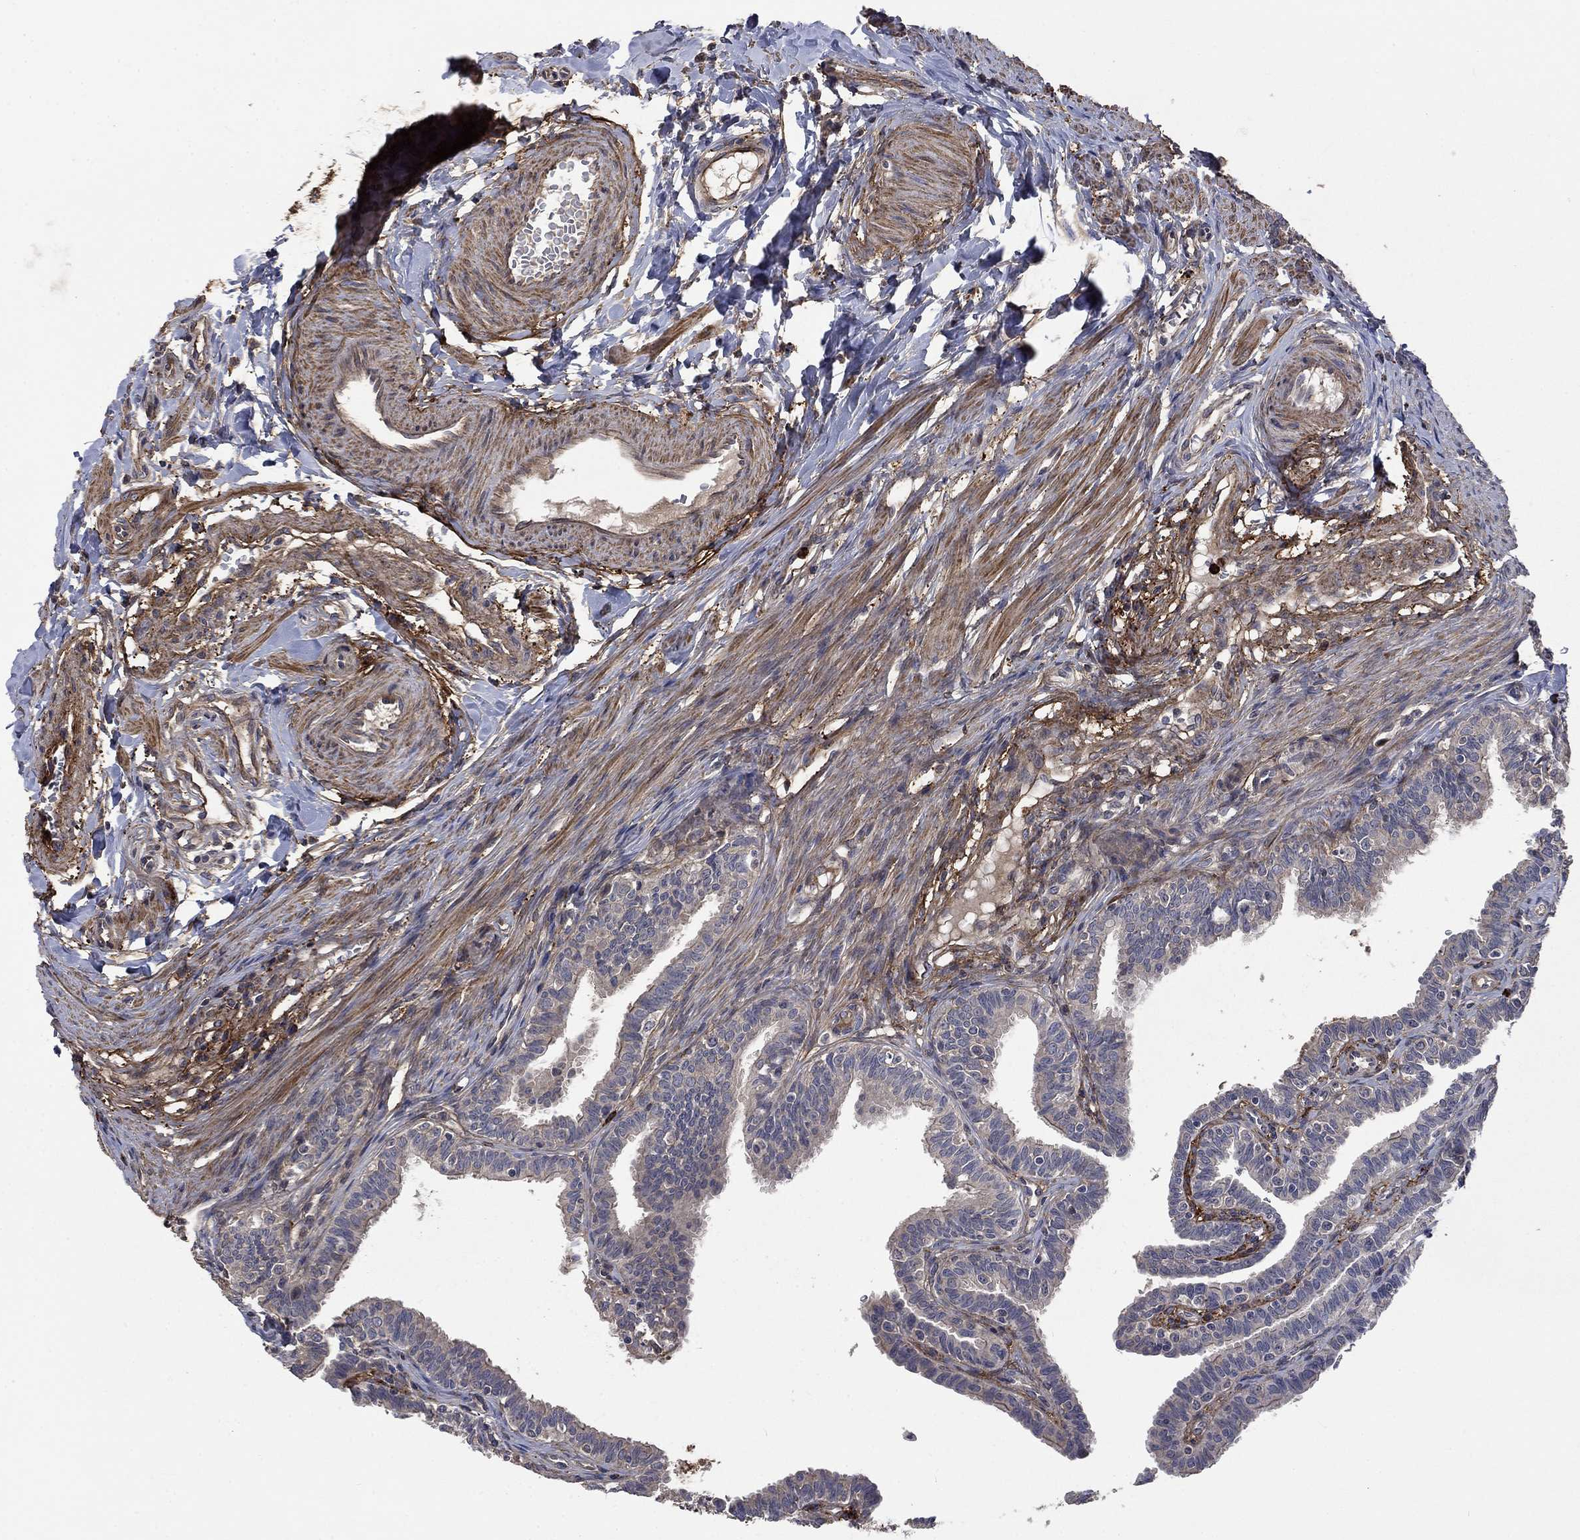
{"staining": {"intensity": "negative", "quantity": "none", "location": "none"}, "tissue": "fallopian tube", "cell_type": "Glandular cells", "image_type": "normal", "snomed": [{"axis": "morphology", "description": "Normal tissue, NOS"}, {"axis": "topography", "description": "Fallopian tube"}], "caption": "This is an immunohistochemistry image of normal human fallopian tube. There is no positivity in glandular cells.", "gene": "VCAN", "patient": {"sex": "female", "age": 36}}